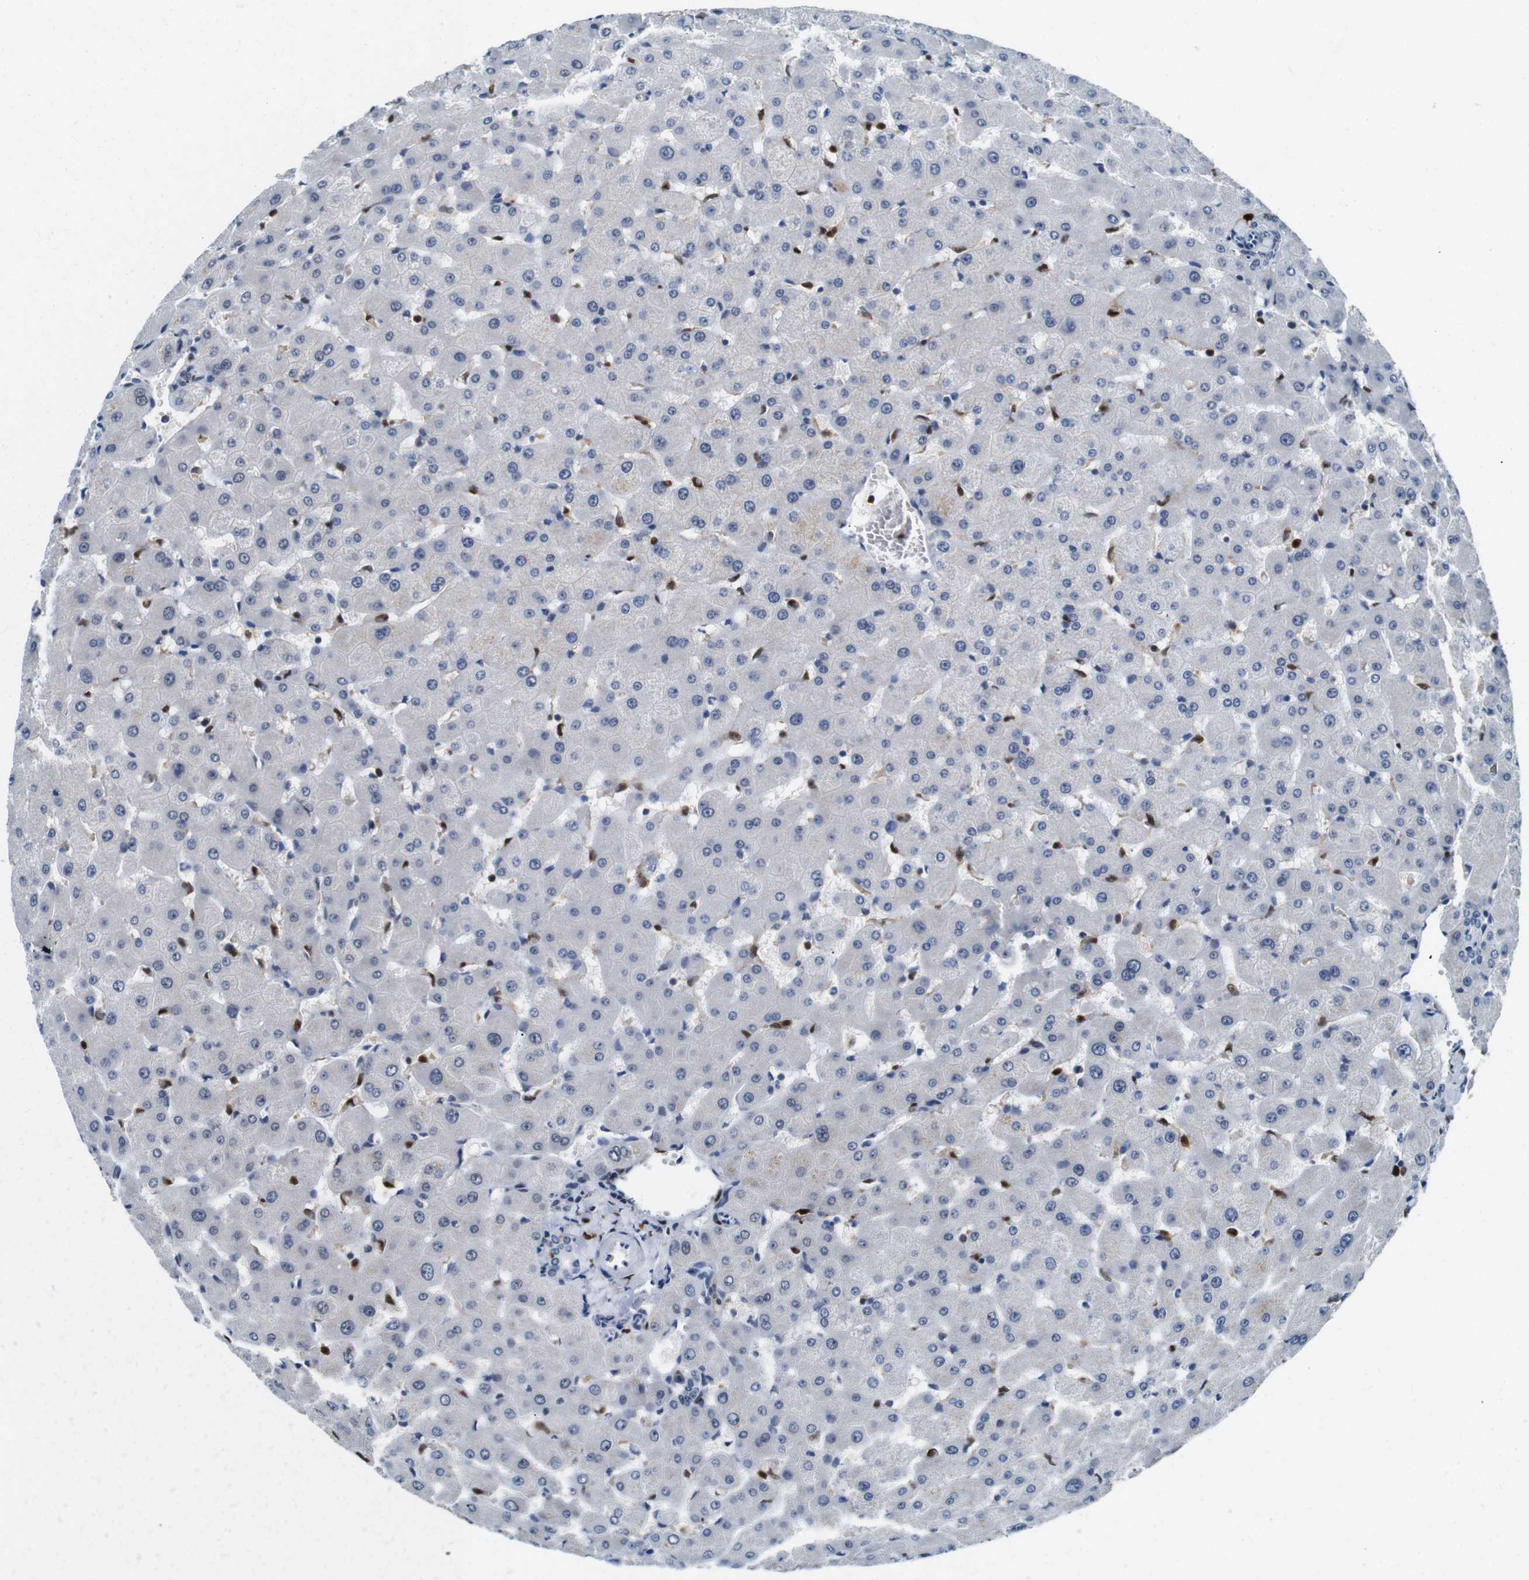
{"staining": {"intensity": "negative", "quantity": "none", "location": "none"}, "tissue": "liver", "cell_type": "Cholangiocytes", "image_type": "normal", "snomed": [{"axis": "morphology", "description": "Normal tissue, NOS"}, {"axis": "topography", "description": "Liver"}], "caption": "Human liver stained for a protein using immunohistochemistry exhibits no expression in cholangiocytes.", "gene": "IRF8", "patient": {"sex": "female", "age": 63}}